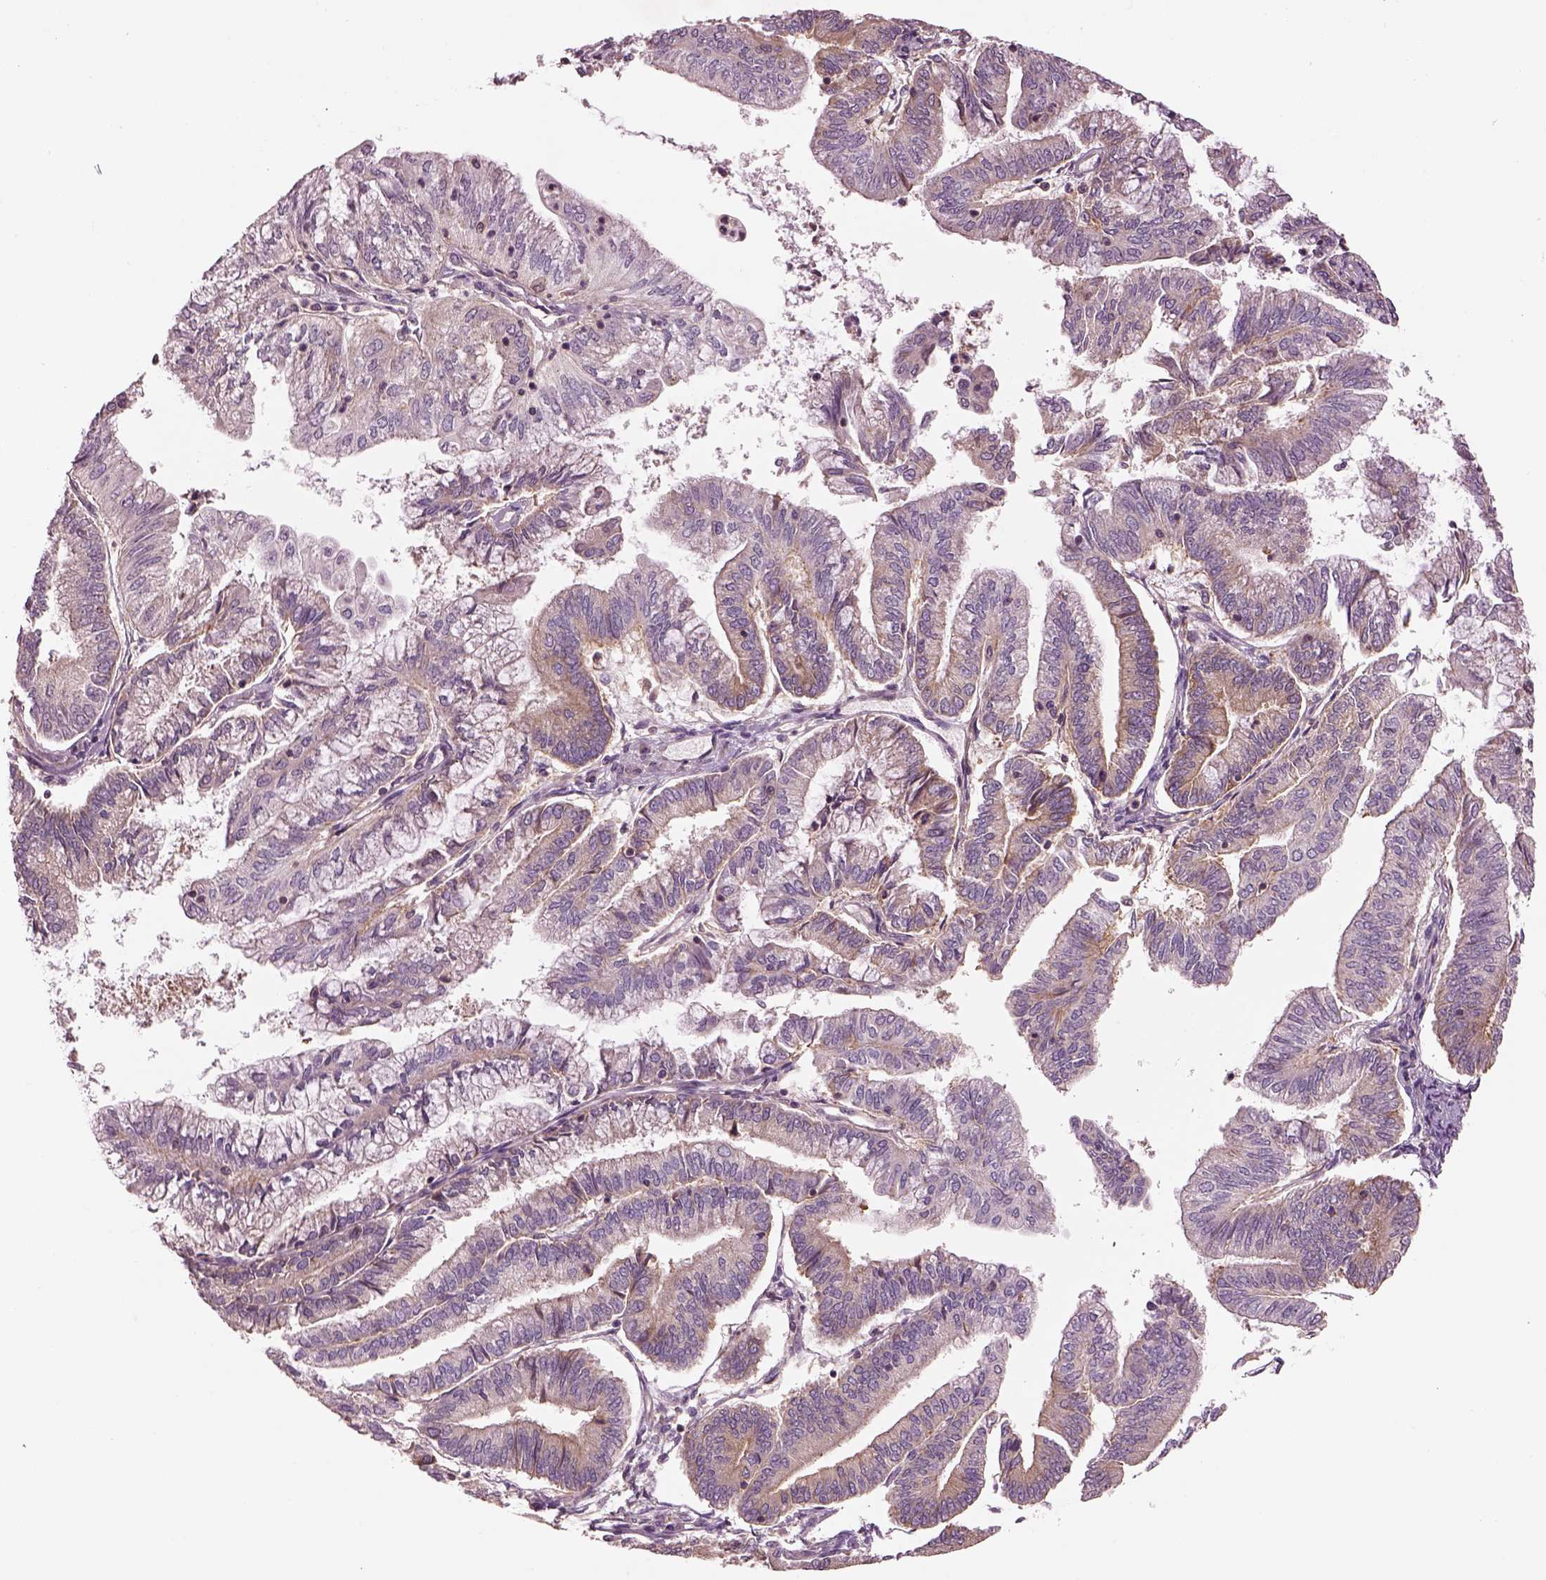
{"staining": {"intensity": "weak", "quantity": "<25%", "location": "cytoplasmic/membranous"}, "tissue": "endometrial cancer", "cell_type": "Tumor cells", "image_type": "cancer", "snomed": [{"axis": "morphology", "description": "Adenocarcinoma, NOS"}, {"axis": "topography", "description": "Endometrium"}], "caption": "There is no significant expression in tumor cells of endometrial cancer (adenocarcinoma). Brightfield microscopy of immunohistochemistry (IHC) stained with DAB (brown) and hematoxylin (blue), captured at high magnification.", "gene": "CAD", "patient": {"sex": "female", "age": 55}}